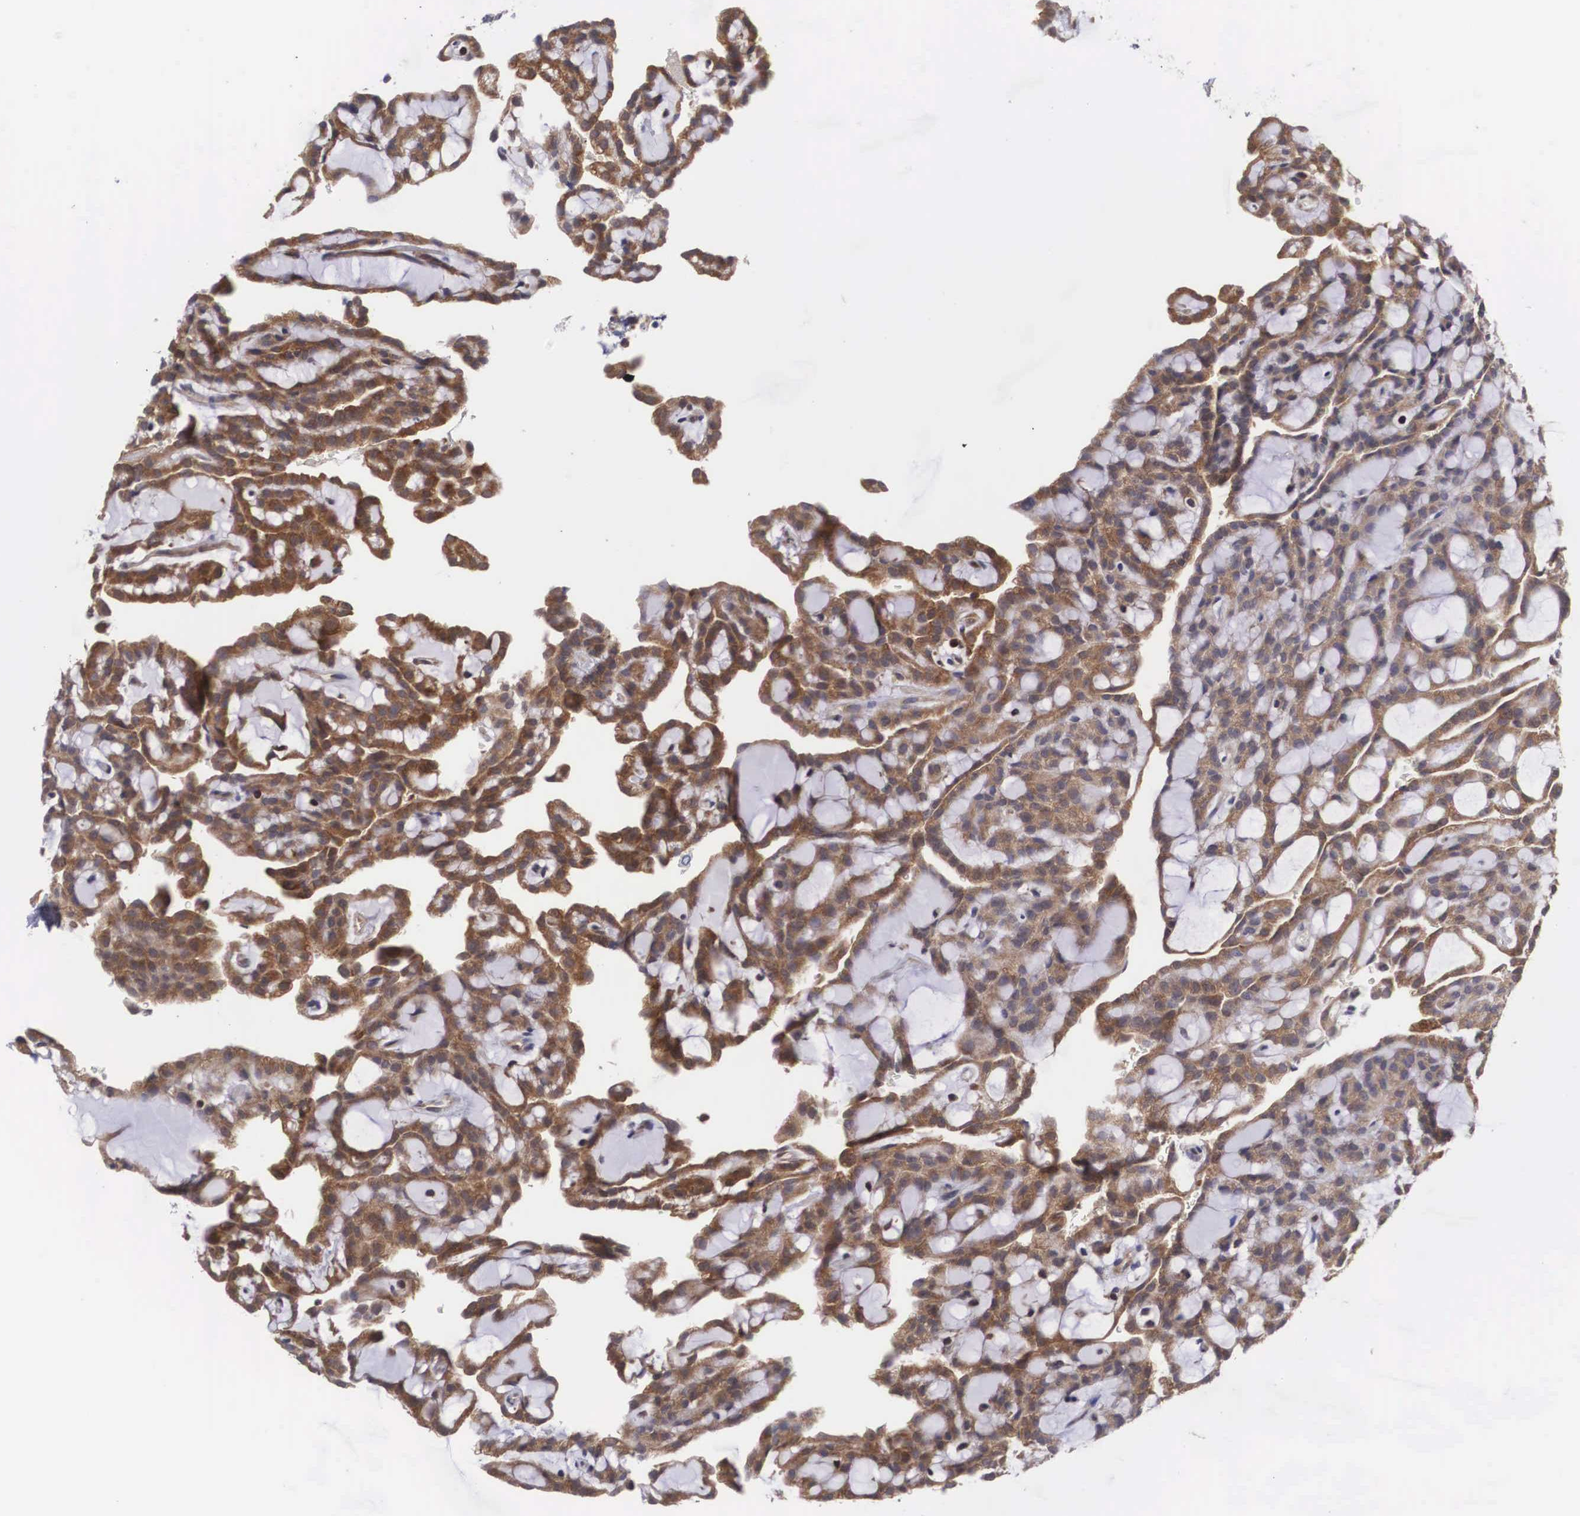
{"staining": {"intensity": "moderate", "quantity": ">75%", "location": "cytoplasmic/membranous,nuclear"}, "tissue": "renal cancer", "cell_type": "Tumor cells", "image_type": "cancer", "snomed": [{"axis": "morphology", "description": "Adenocarcinoma, NOS"}, {"axis": "topography", "description": "Kidney"}], "caption": "Human adenocarcinoma (renal) stained with a protein marker exhibits moderate staining in tumor cells.", "gene": "ADSL", "patient": {"sex": "male", "age": 63}}